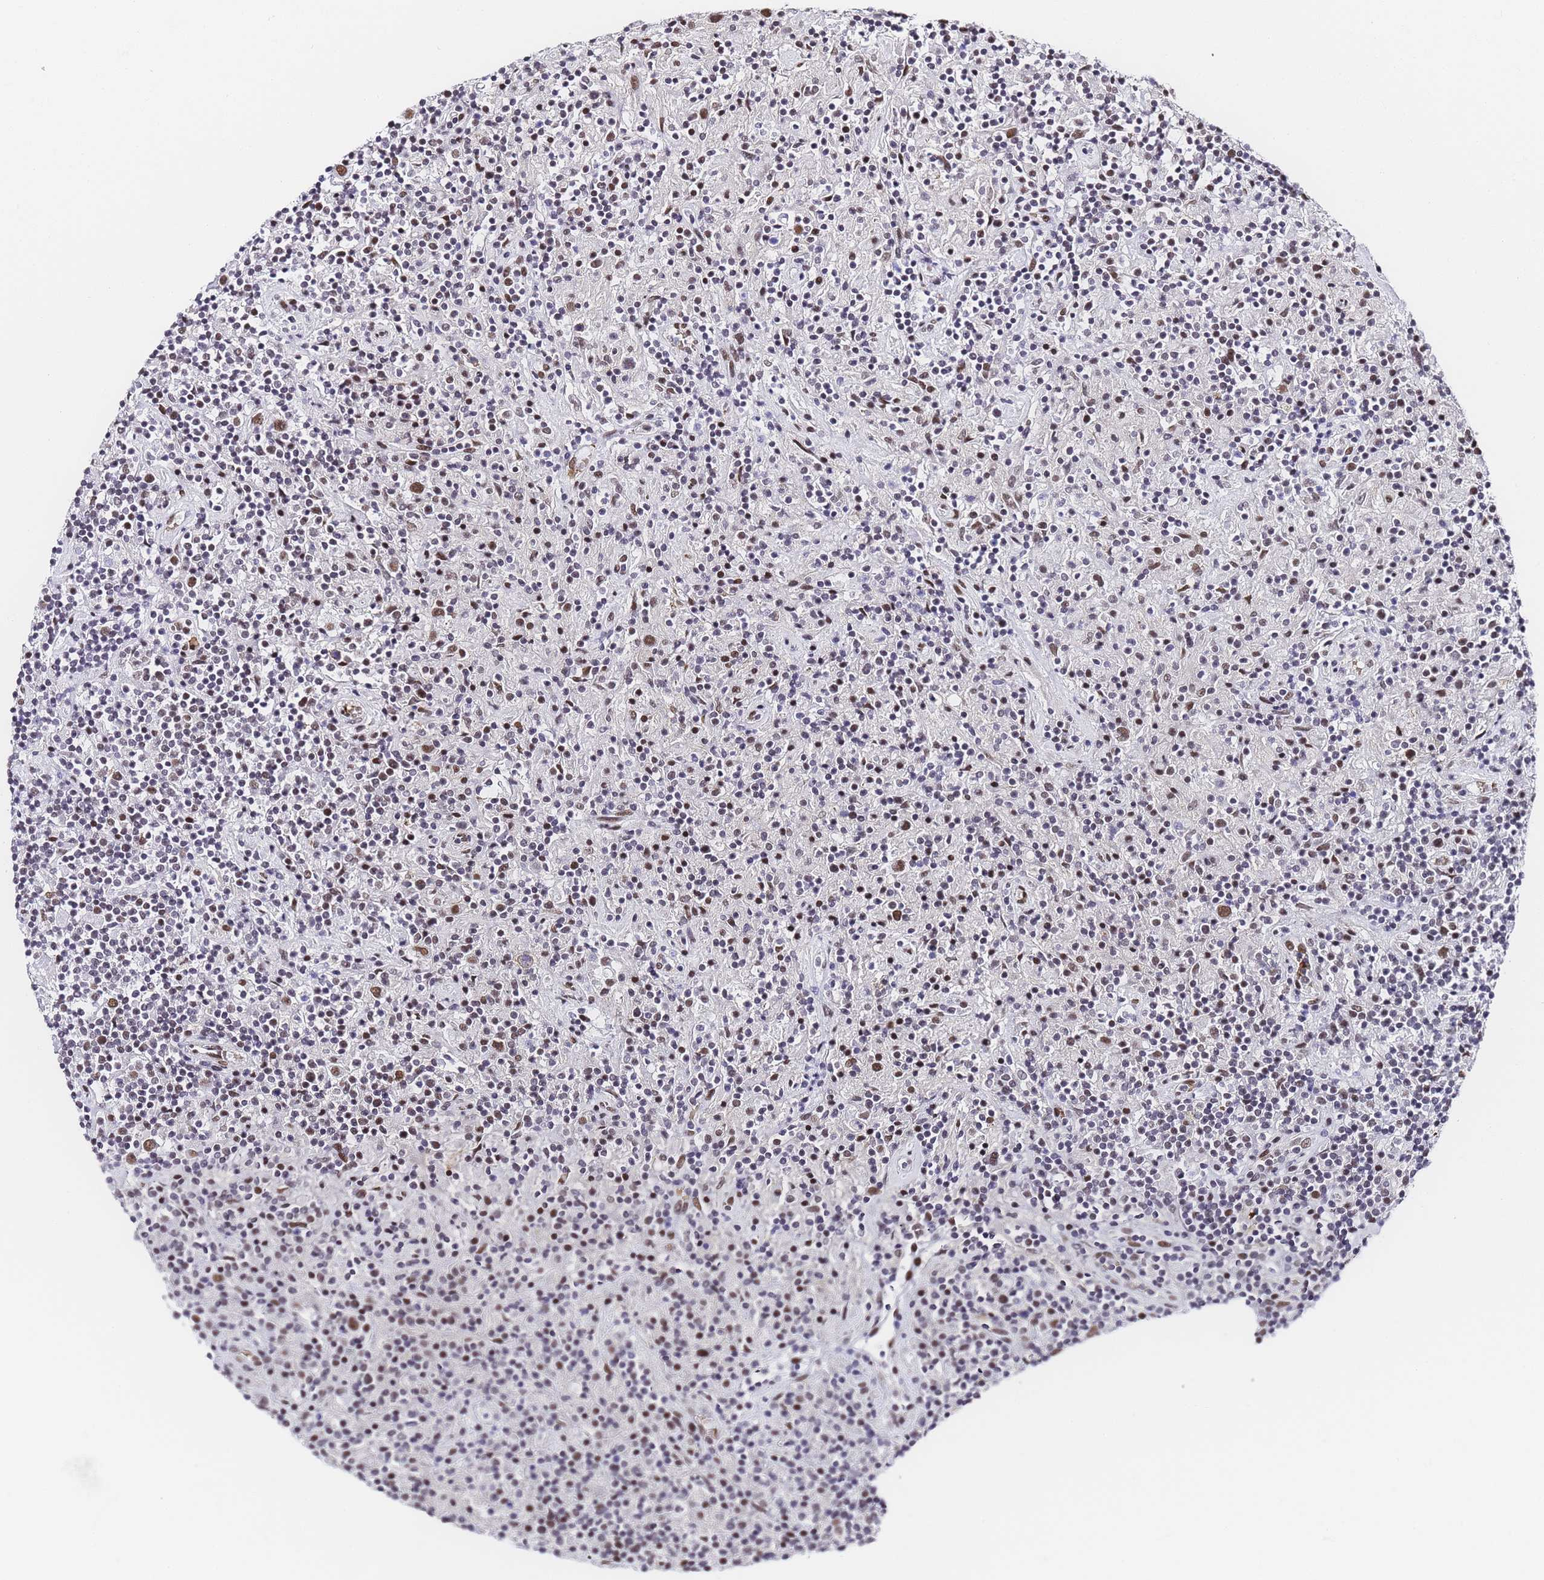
{"staining": {"intensity": "moderate", "quantity": ">75%", "location": "nuclear"}, "tissue": "lymphoma", "cell_type": "Tumor cells", "image_type": "cancer", "snomed": [{"axis": "morphology", "description": "Hodgkin's disease, NOS"}, {"axis": "topography", "description": "Lymph node"}], "caption": "The immunohistochemical stain highlights moderate nuclear expression in tumor cells of lymphoma tissue. (Stains: DAB (3,3'-diaminobenzidine) in brown, nuclei in blue, Microscopy: brightfield microscopy at high magnification).", "gene": "POLR1A", "patient": {"sex": "male", "age": 70}}